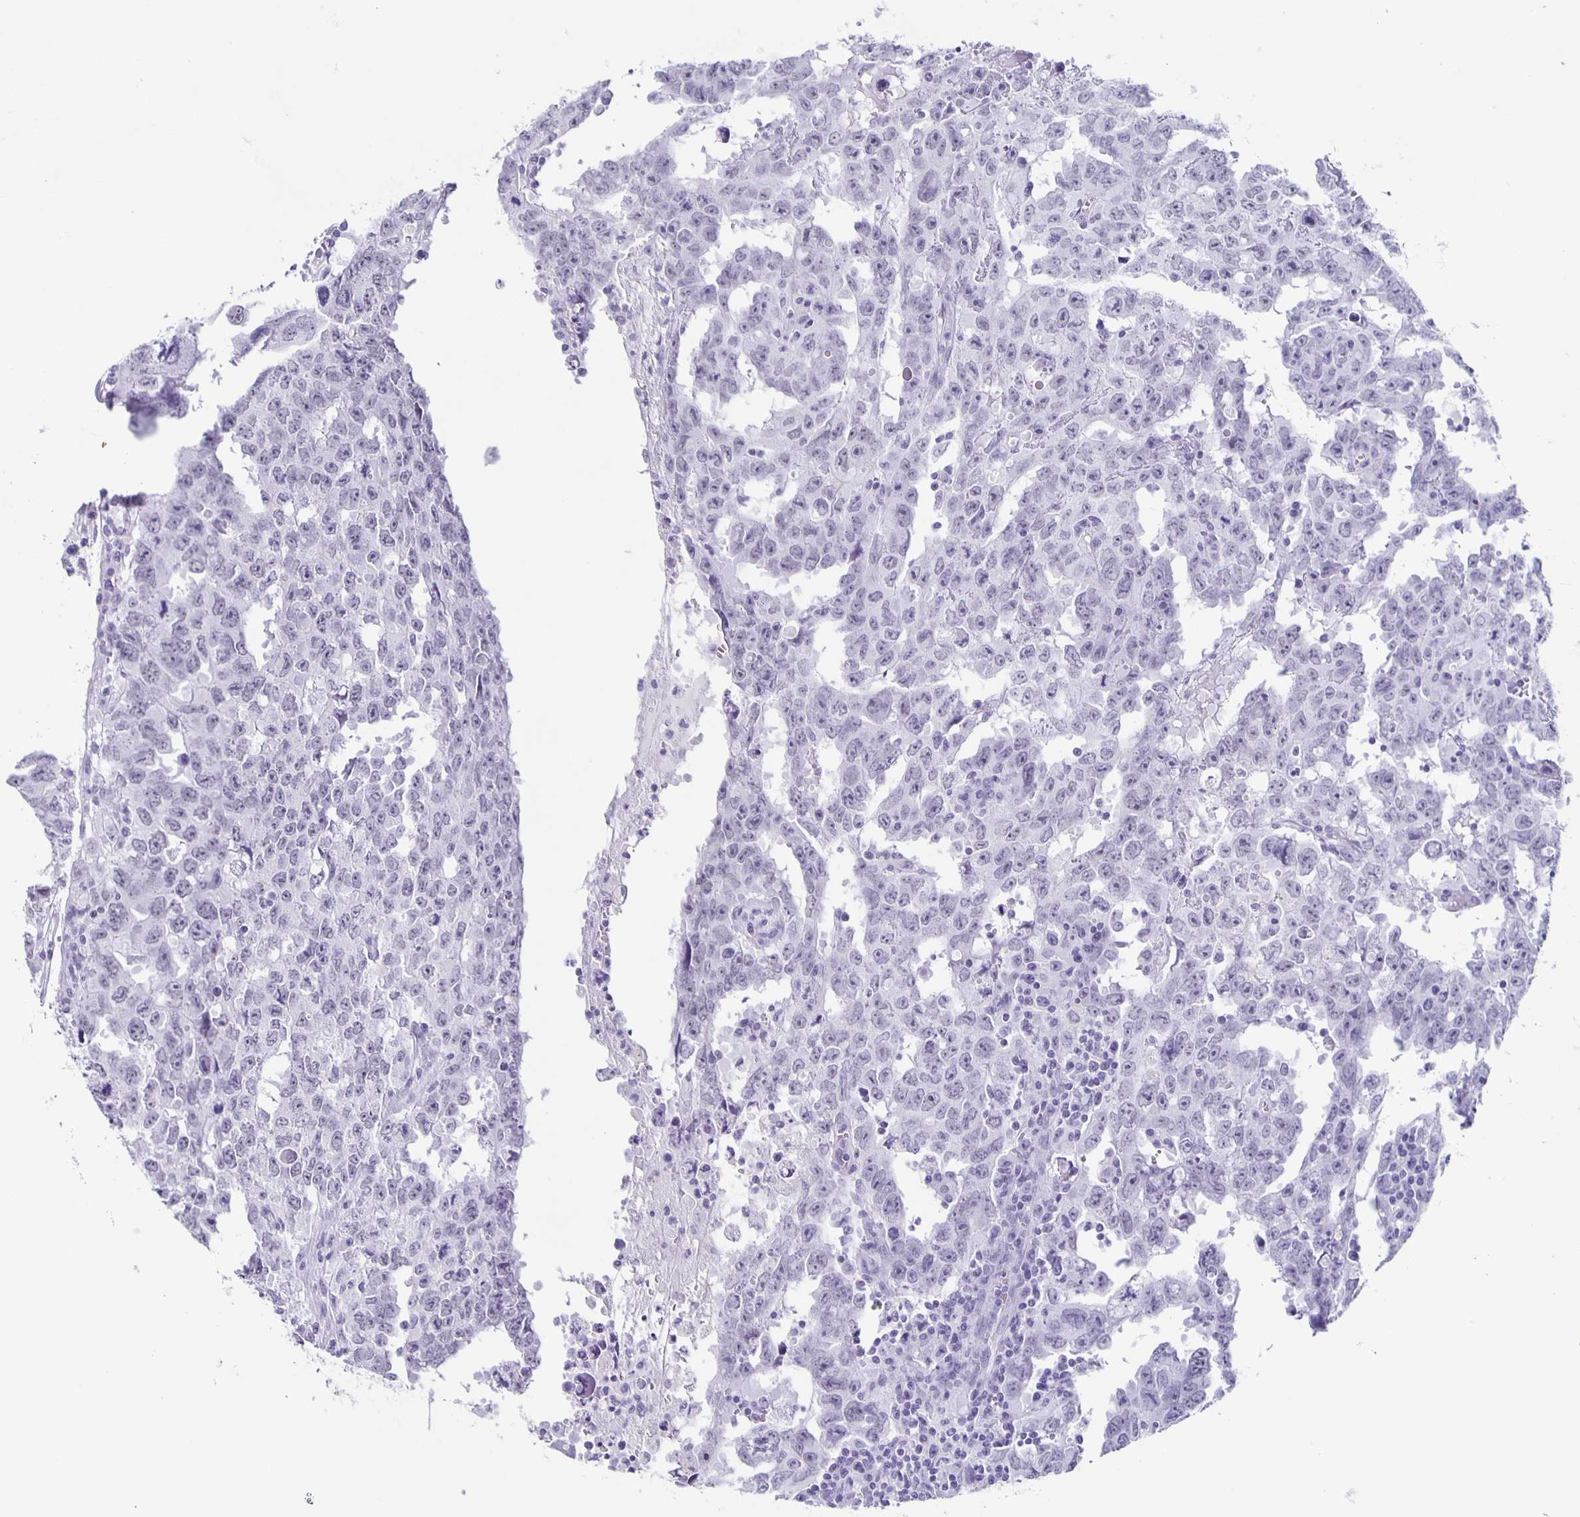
{"staining": {"intensity": "negative", "quantity": "none", "location": "none"}, "tissue": "testis cancer", "cell_type": "Tumor cells", "image_type": "cancer", "snomed": [{"axis": "morphology", "description": "Carcinoma, Embryonal, NOS"}, {"axis": "topography", "description": "Testis"}], "caption": "Tumor cells show no significant staining in embryonal carcinoma (testis).", "gene": "TPPP", "patient": {"sex": "male", "age": 22}}